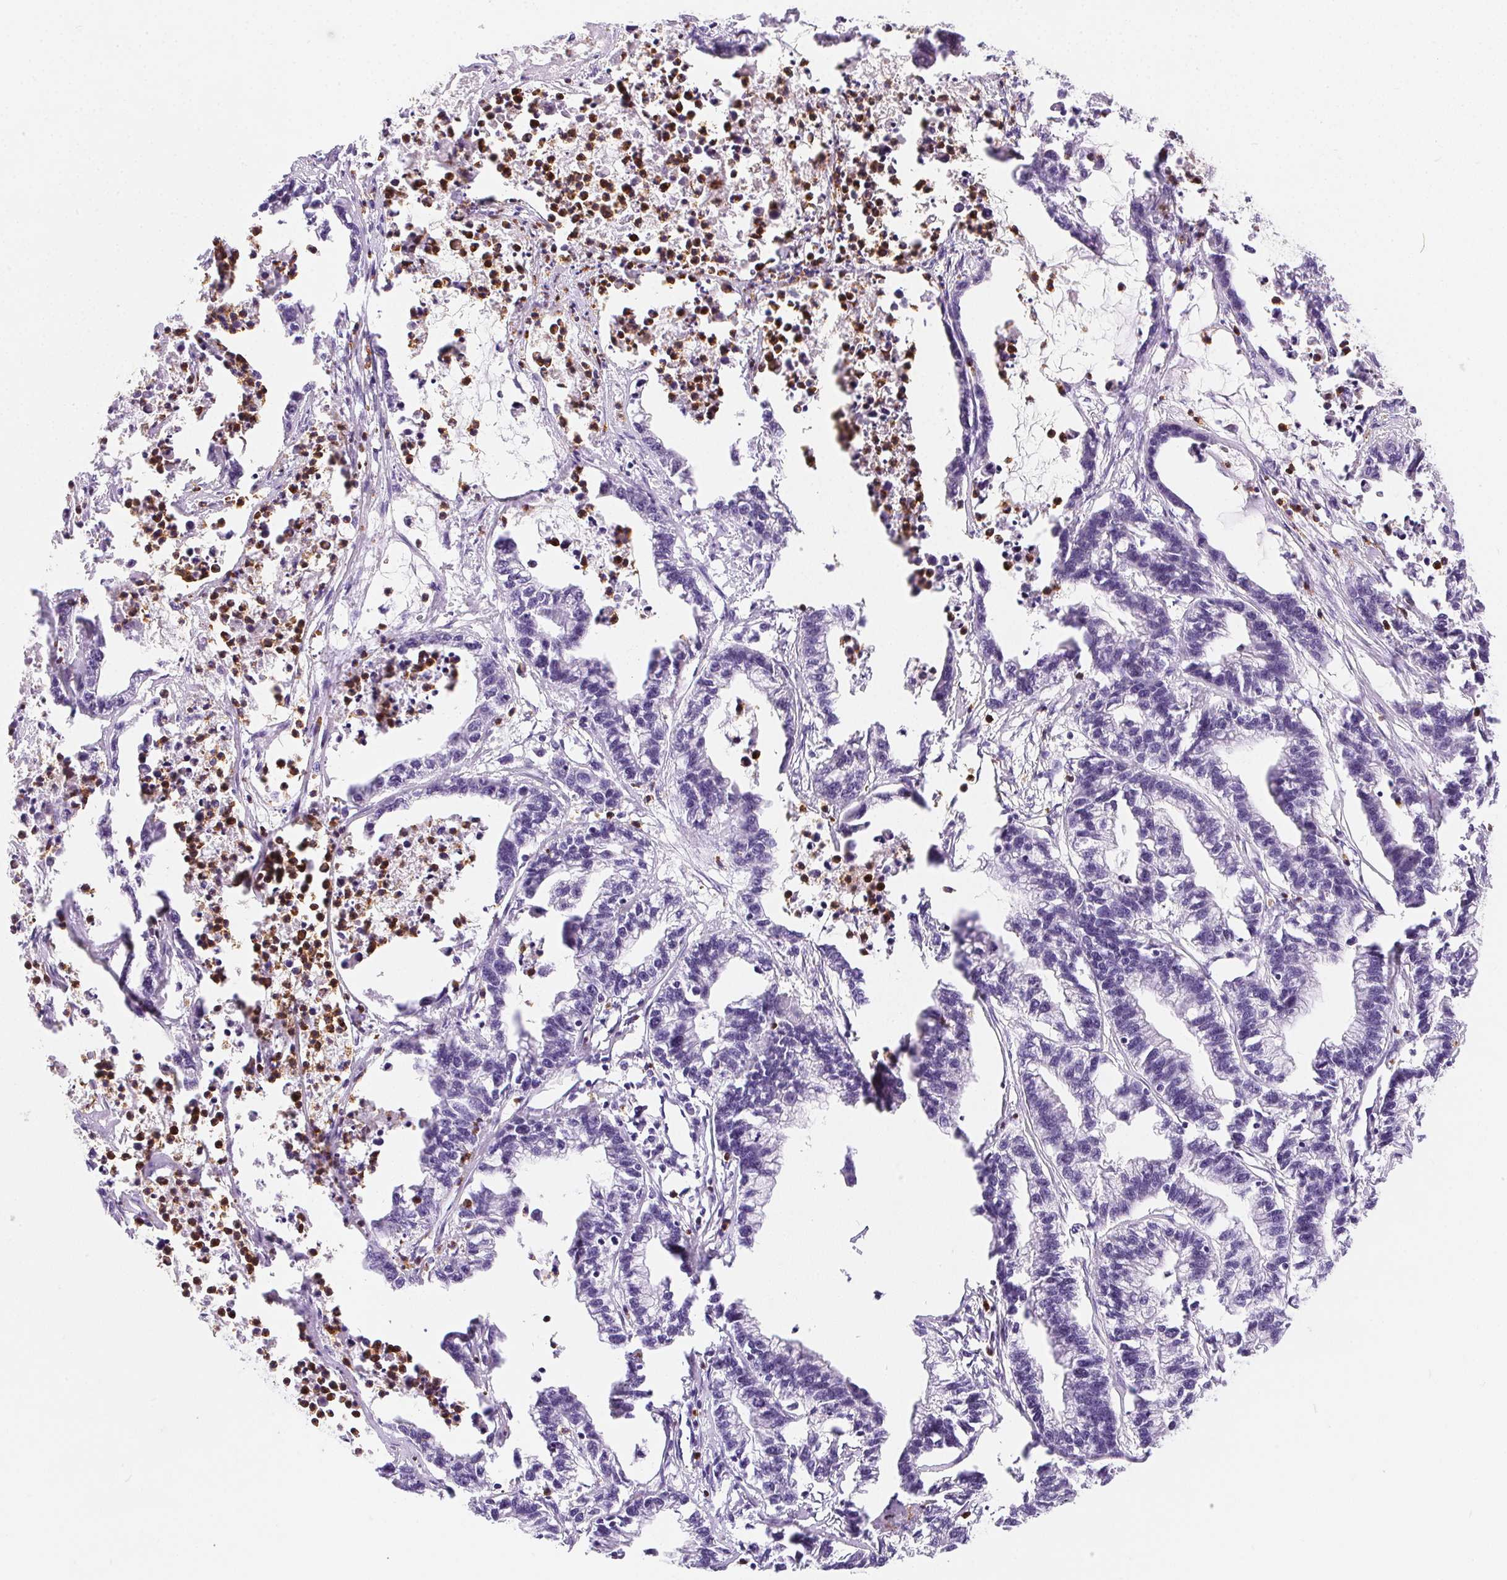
{"staining": {"intensity": "negative", "quantity": "none", "location": "none"}, "tissue": "stomach cancer", "cell_type": "Tumor cells", "image_type": "cancer", "snomed": [{"axis": "morphology", "description": "Adenocarcinoma, NOS"}, {"axis": "topography", "description": "Stomach"}], "caption": "This is a histopathology image of IHC staining of adenocarcinoma (stomach), which shows no expression in tumor cells. (Brightfield microscopy of DAB immunohistochemistry (IHC) at high magnification).", "gene": "SSTR4", "patient": {"sex": "male", "age": 83}}